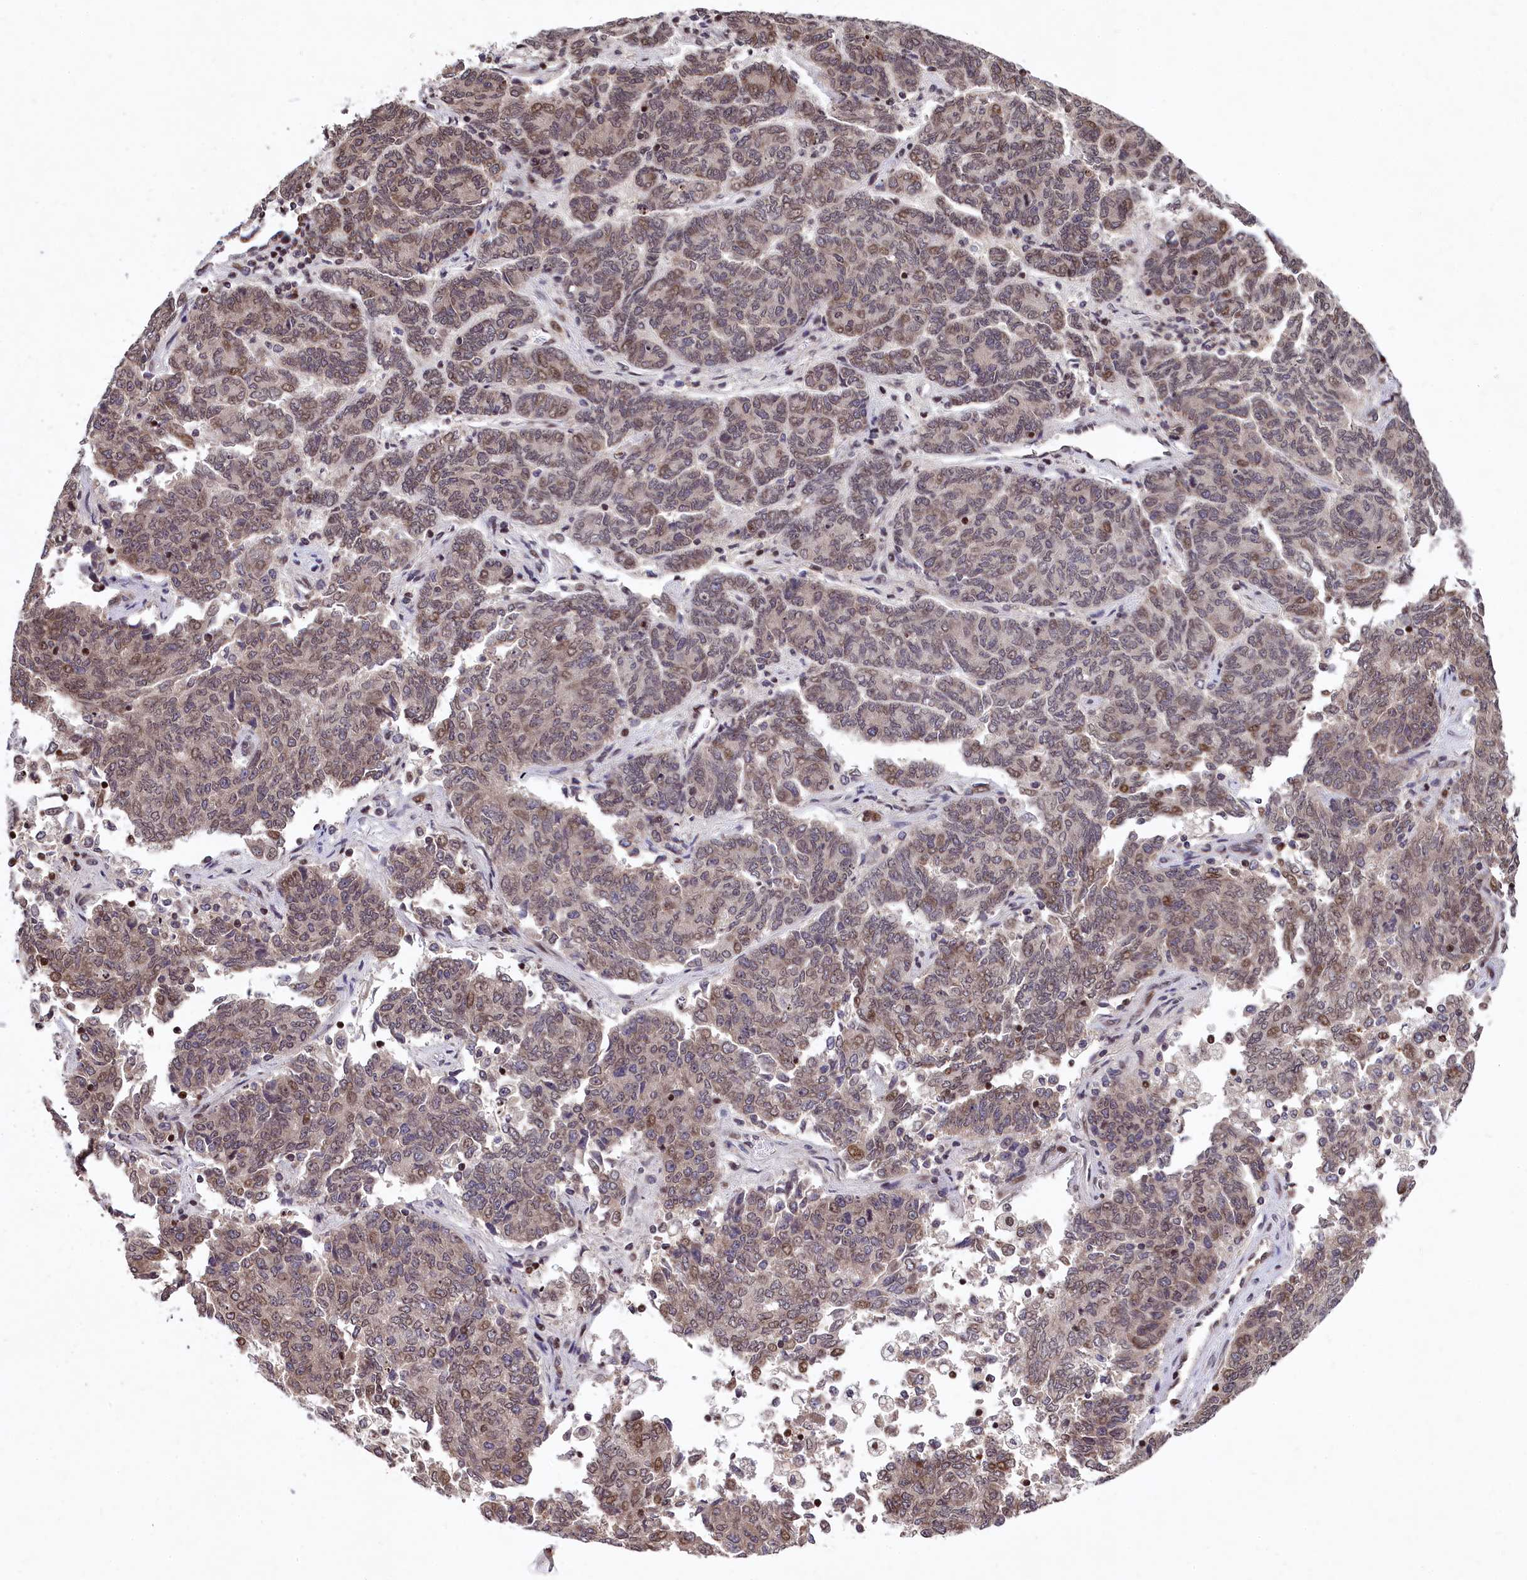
{"staining": {"intensity": "moderate", "quantity": "25%-75%", "location": "nuclear"}, "tissue": "endometrial cancer", "cell_type": "Tumor cells", "image_type": "cancer", "snomed": [{"axis": "morphology", "description": "Adenocarcinoma, NOS"}, {"axis": "topography", "description": "Endometrium"}], "caption": "Endometrial cancer was stained to show a protein in brown. There is medium levels of moderate nuclear expression in about 25%-75% of tumor cells. (DAB (3,3'-diaminobenzidine) IHC with brightfield microscopy, high magnification).", "gene": "FAM217B", "patient": {"sex": "female", "age": 80}}